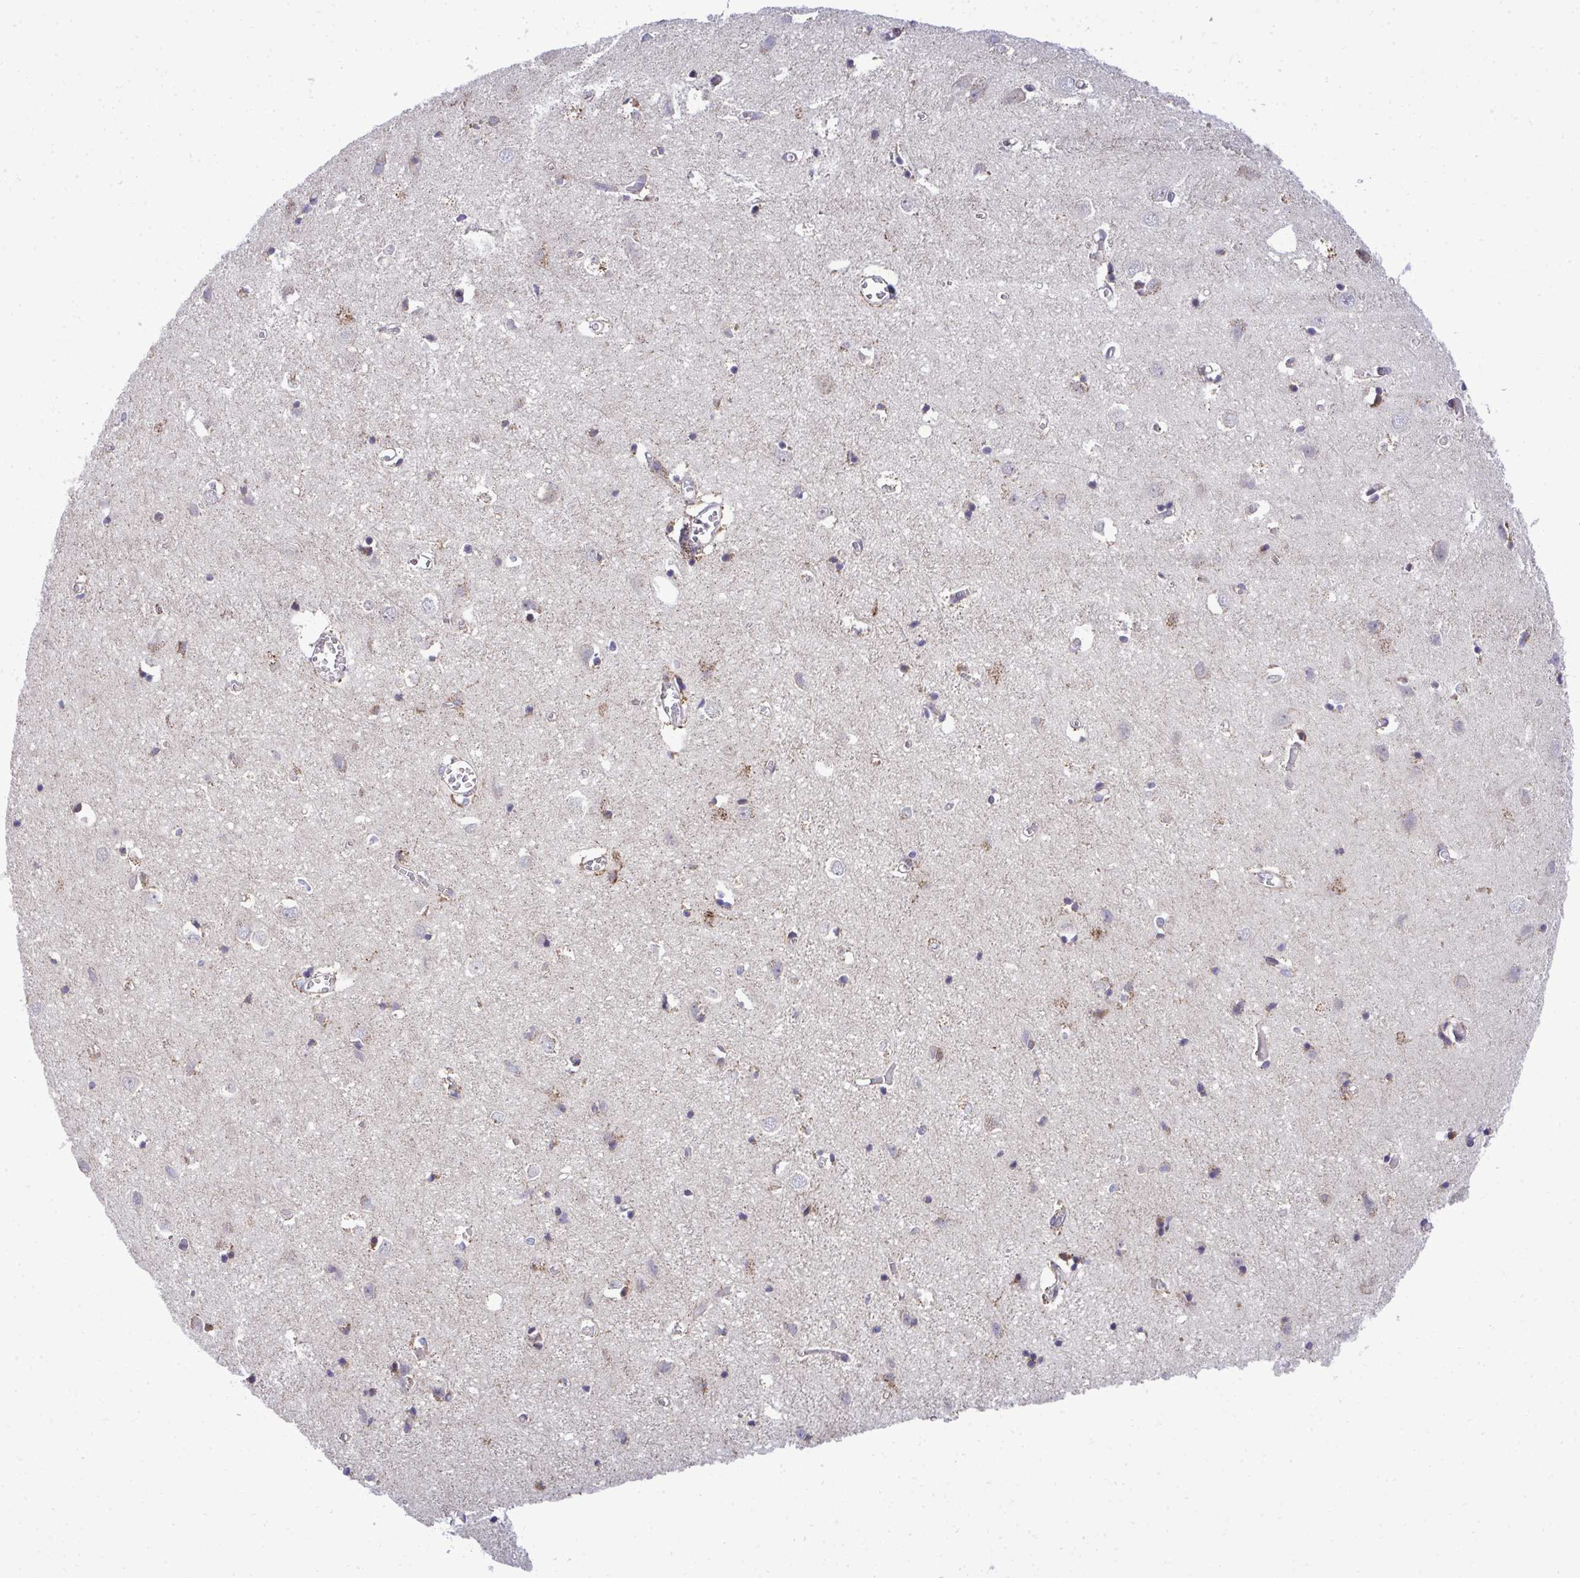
{"staining": {"intensity": "negative", "quantity": "none", "location": "none"}, "tissue": "cerebral cortex", "cell_type": "Endothelial cells", "image_type": "normal", "snomed": [{"axis": "morphology", "description": "Normal tissue, NOS"}, {"axis": "topography", "description": "Cerebral cortex"}], "caption": "Benign cerebral cortex was stained to show a protein in brown. There is no significant staining in endothelial cells.", "gene": "XAF1", "patient": {"sex": "male", "age": 70}}